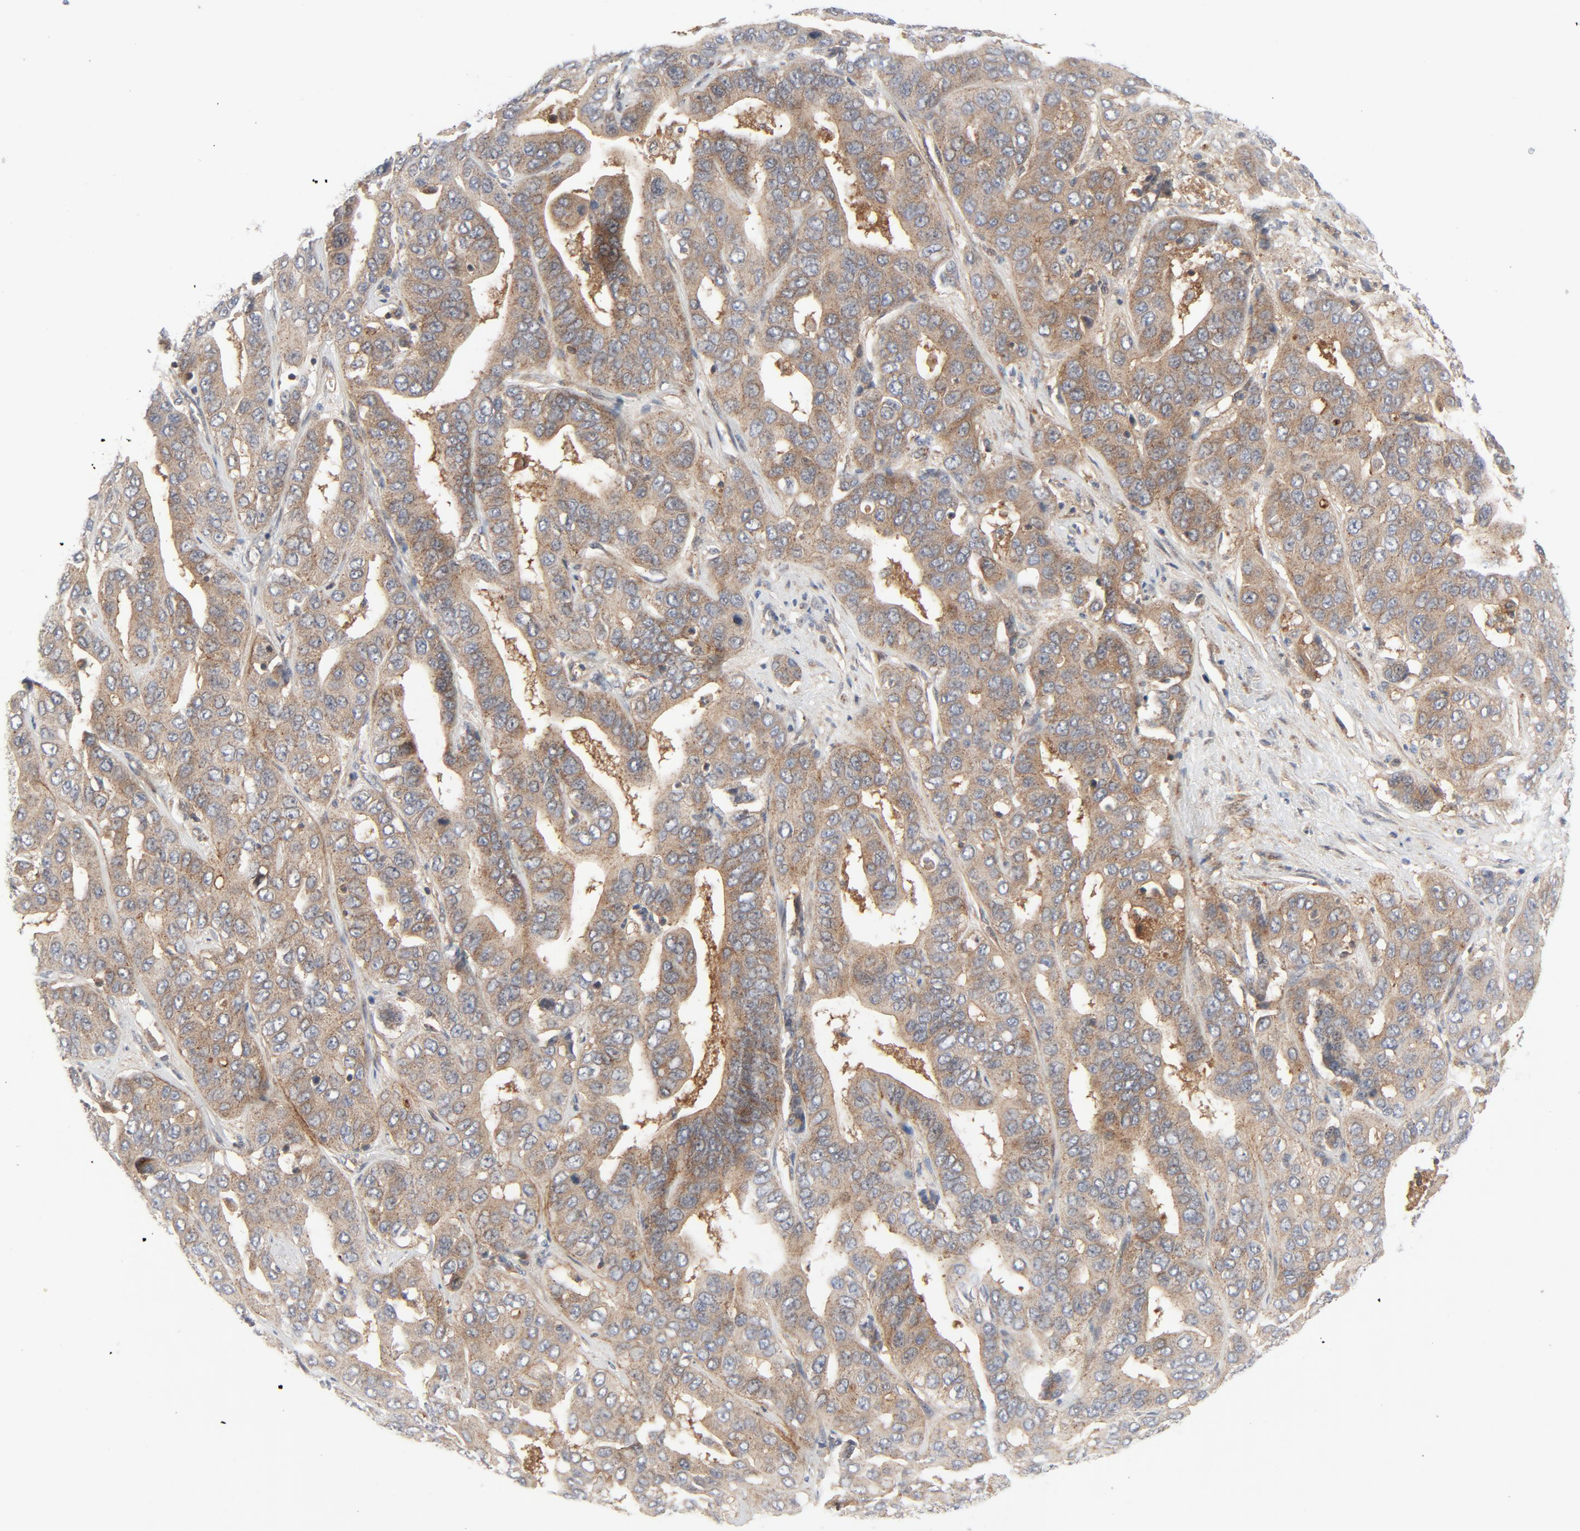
{"staining": {"intensity": "moderate", "quantity": ">75%", "location": "cytoplasmic/membranous"}, "tissue": "liver cancer", "cell_type": "Tumor cells", "image_type": "cancer", "snomed": [{"axis": "morphology", "description": "Cholangiocarcinoma"}, {"axis": "topography", "description": "Liver"}], "caption": "Liver cancer (cholangiocarcinoma) was stained to show a protein in brown. There is medium levels of moderate cytoplasmic/membranous positivity in approximately >75% of tumor cells.", "gene": "TSG101", "patient": {"sex": "female", "age": 52}}